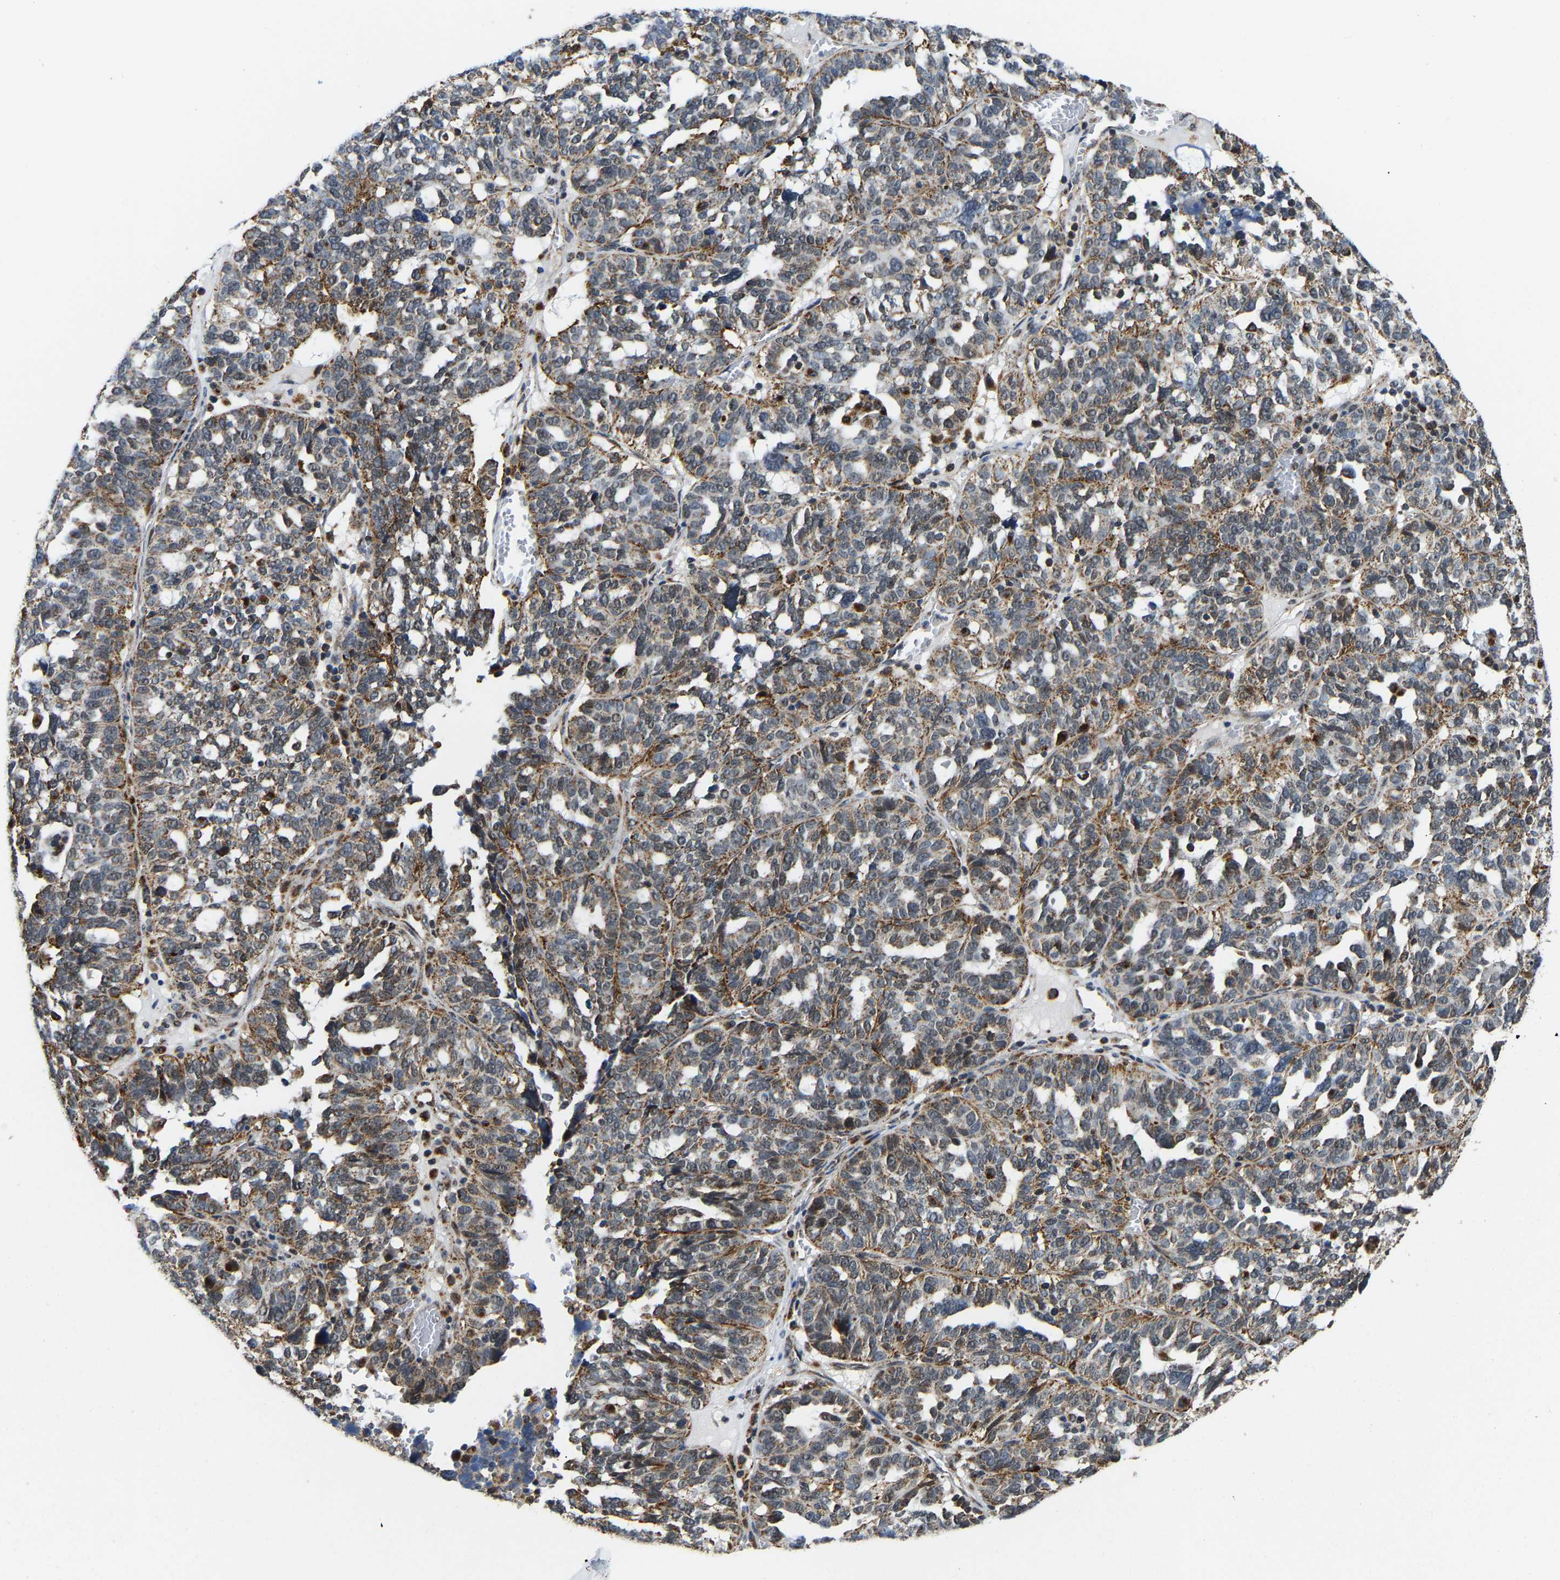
{"staining": {"intensity": "negative", "quantity": "none", "location": "none"}, "tissue": "ovarian cancer", "cell_type": "Tumor cells", "image_type": "cancer", "snomed": [{"axis": "morphology", "description": "Cystadenocarcinoma, serous, NOS"}, {"axis": "topography", "description": "Ovary"}], "caption": "A micrograph of ovarian cancer (serous cystadenocarcinoma) stained for a protein demonstrates no brown staining in tumor cells. (DAB immunohistochemistry visualized using brightfield microscopy, high magnification).", "gene": "GIMAP7", "patient": {"sex": "female", "age": 59}}